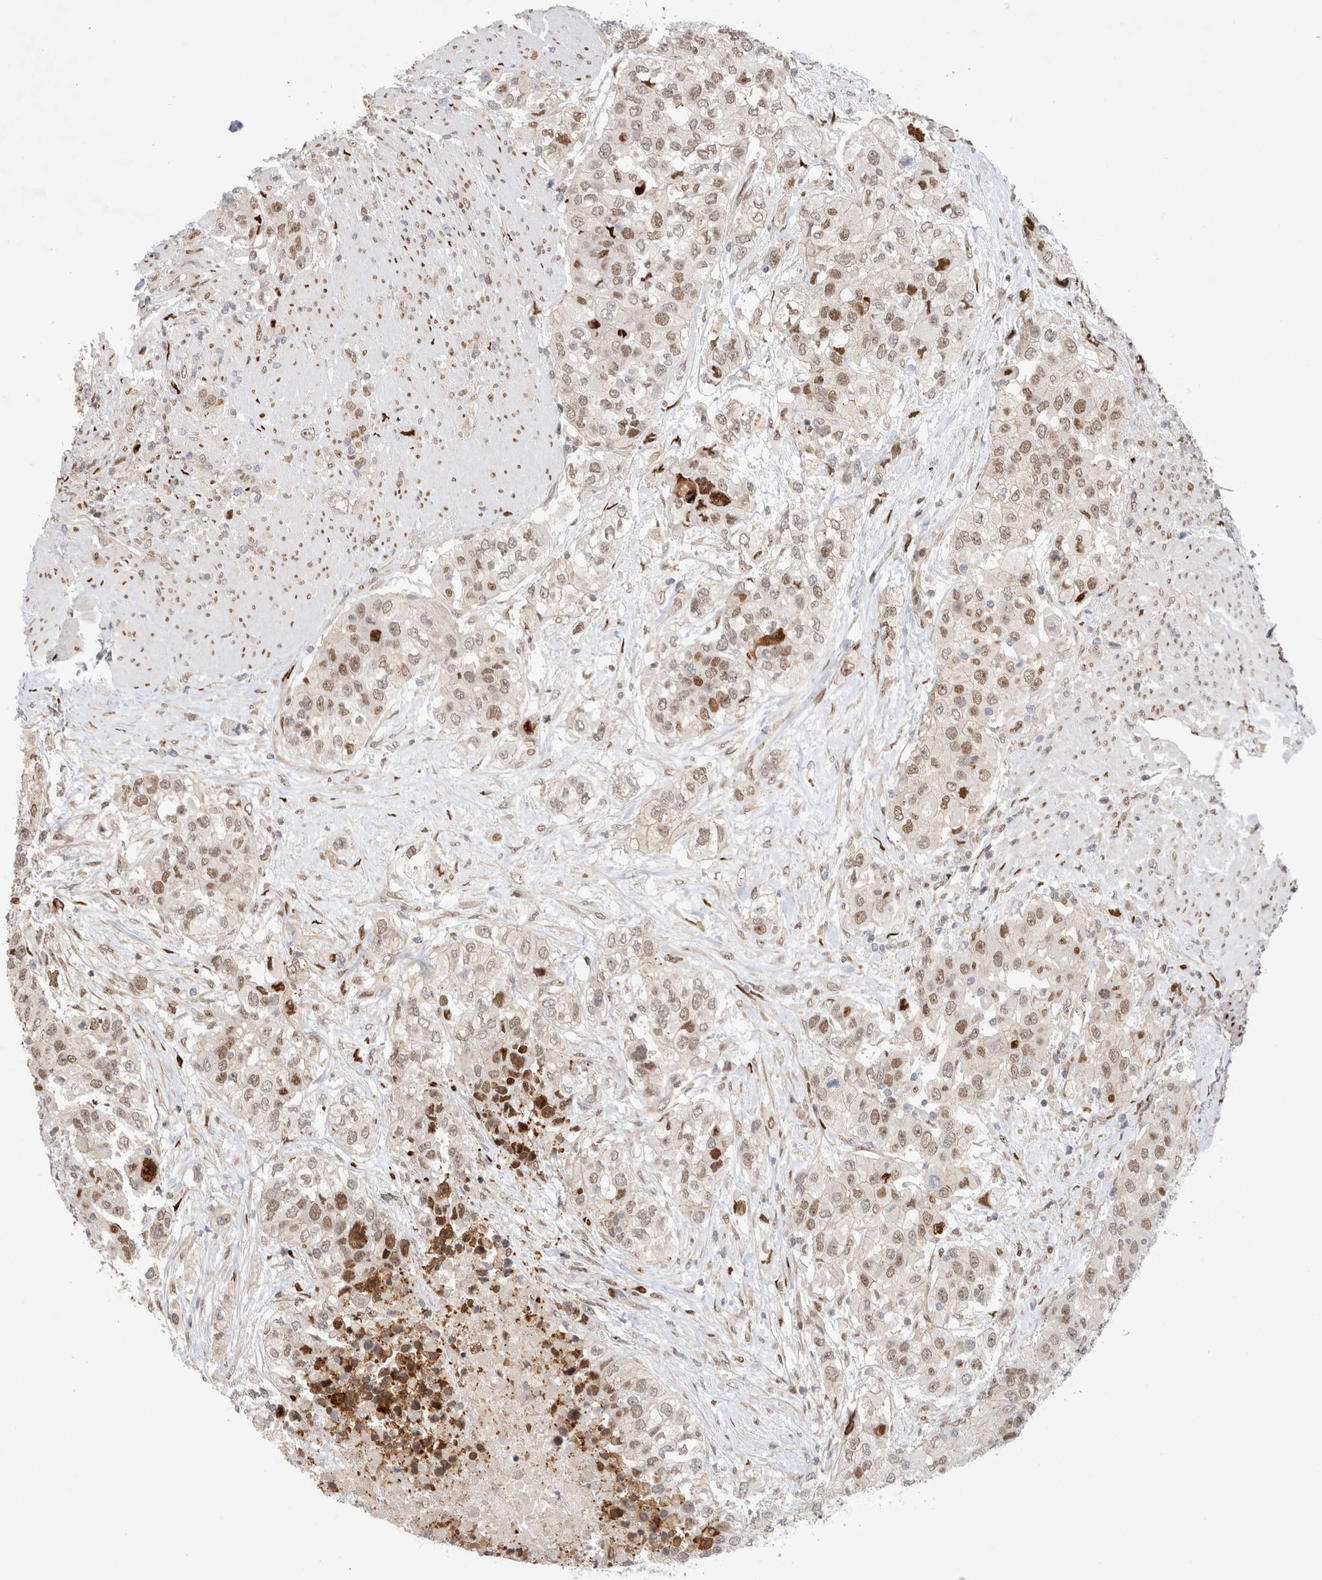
{"staining": {"intensity": "weak", "quantity": ">75%", "location": "nuclear"}, "tissue": "urothelial cancer", "cell_type": "Tumor cells", "image_type": "cancer", "snomed": [{"axis": "morphology", "description": "Urothelial carcinoma, High grade"}, {"axis": "topography", "description": "Urinary bladder"}], "caption": "Tumor cells exhibit low levels of weak nuclear staining in approximately >75% of cells in human urothelial cancer. (DAB IHC with brightfield microscopy, high magnification).", "gene": "TCF4", "patient": {"sex": "female", "age": 80}}